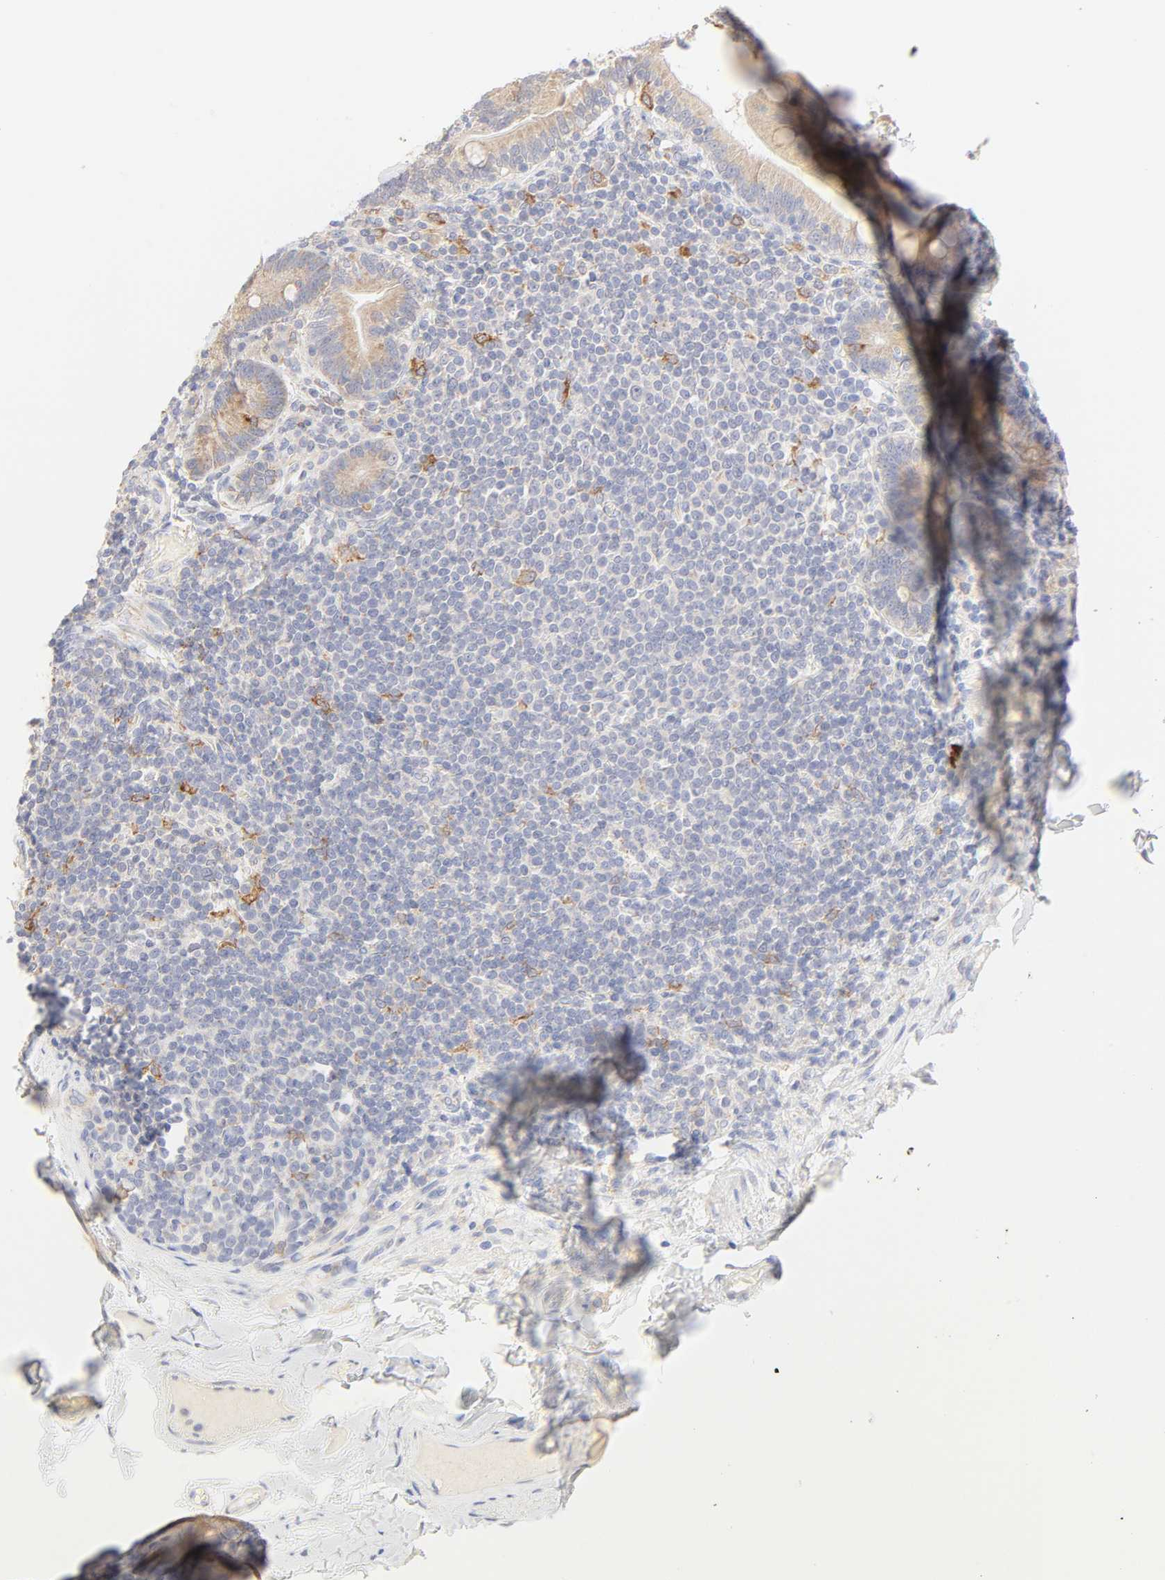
{"staining": {"intensity": "weak", "quantity": ">75%", "location": "cytoplasmic/membranous"}, "tissue": "duodenum", "cell_type": "Glandular cells", "image_type": "normal", "snomed": [{"axis": "morphology", "description": "Normal tissue, NOS"}, {"axis": "topography", "description": "Duodenum"}], "caption": "This histopathology image demonstrates immunohistochemistry (IHC) staining of unremarkable human duodenum, with low weak cytoplasmic/membranous positivity in approximately >75% of glandular cells.", "gene": "MTERF2", "patient": {"sex": "male", "age": 66}}